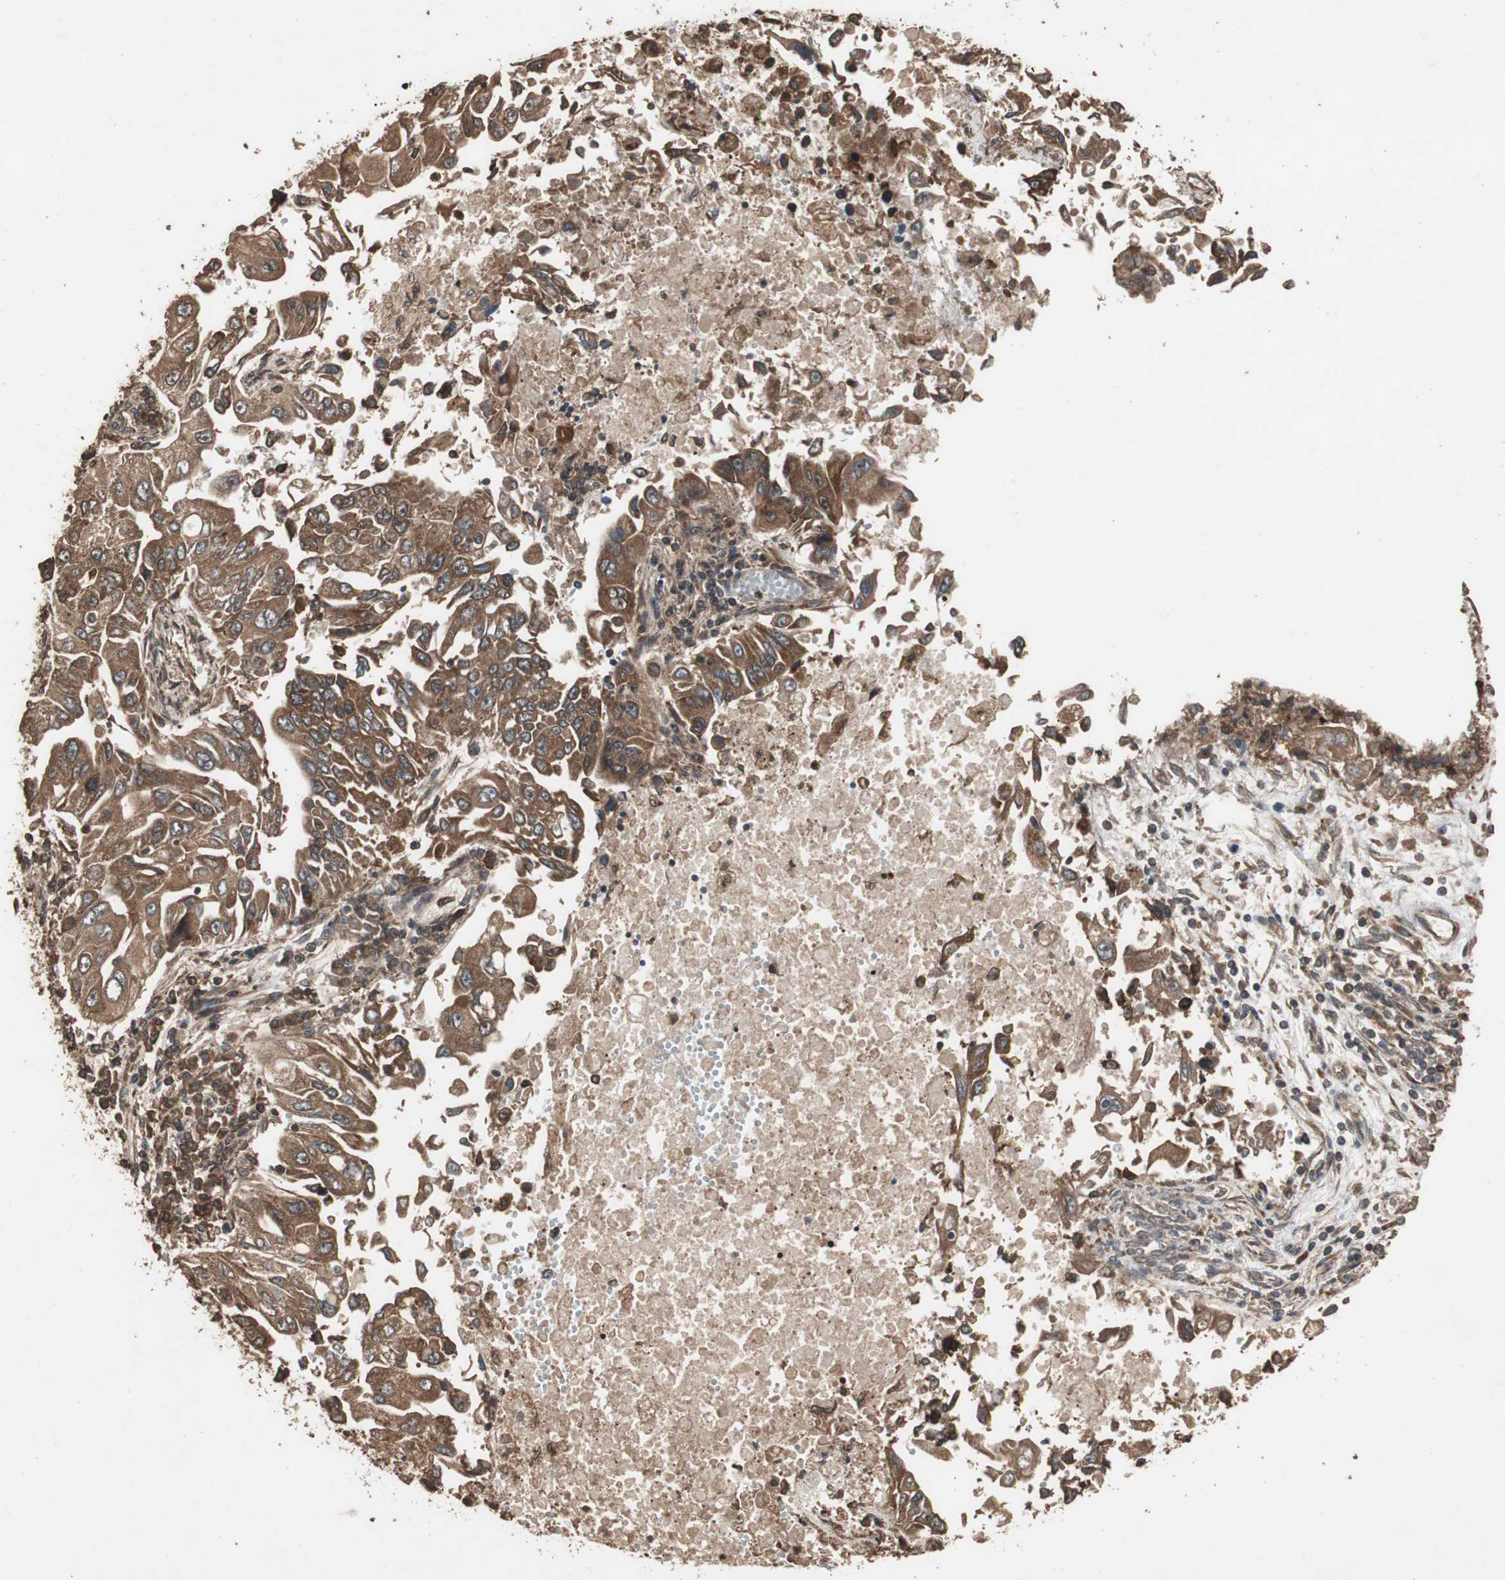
{"staining": {"intensity": "strong", "quantity": ">75%", "location": "cytoplasmic/membranous"}, "tissue": "lung cancer", "cell_type": "Tumor cells", "image_type": "cancer", "snomed": [{"axis": "morphology", "description": "Adenocarcinoma, NOS"}, {"axis": "topography", "description": "Lung"}], "caption": "Brown immunohistochemical staining in human lung adenocarcinoma displays strong cytoplasmic/membranous positivity in about >75% of tumor cells. The staining was performed using DAB, with brown indicating positive protein expression. Nuclei are stained blue with hematoxylin.", "gene": "LAMTOR5", "patient": {"sex": "male", "age": 84}}